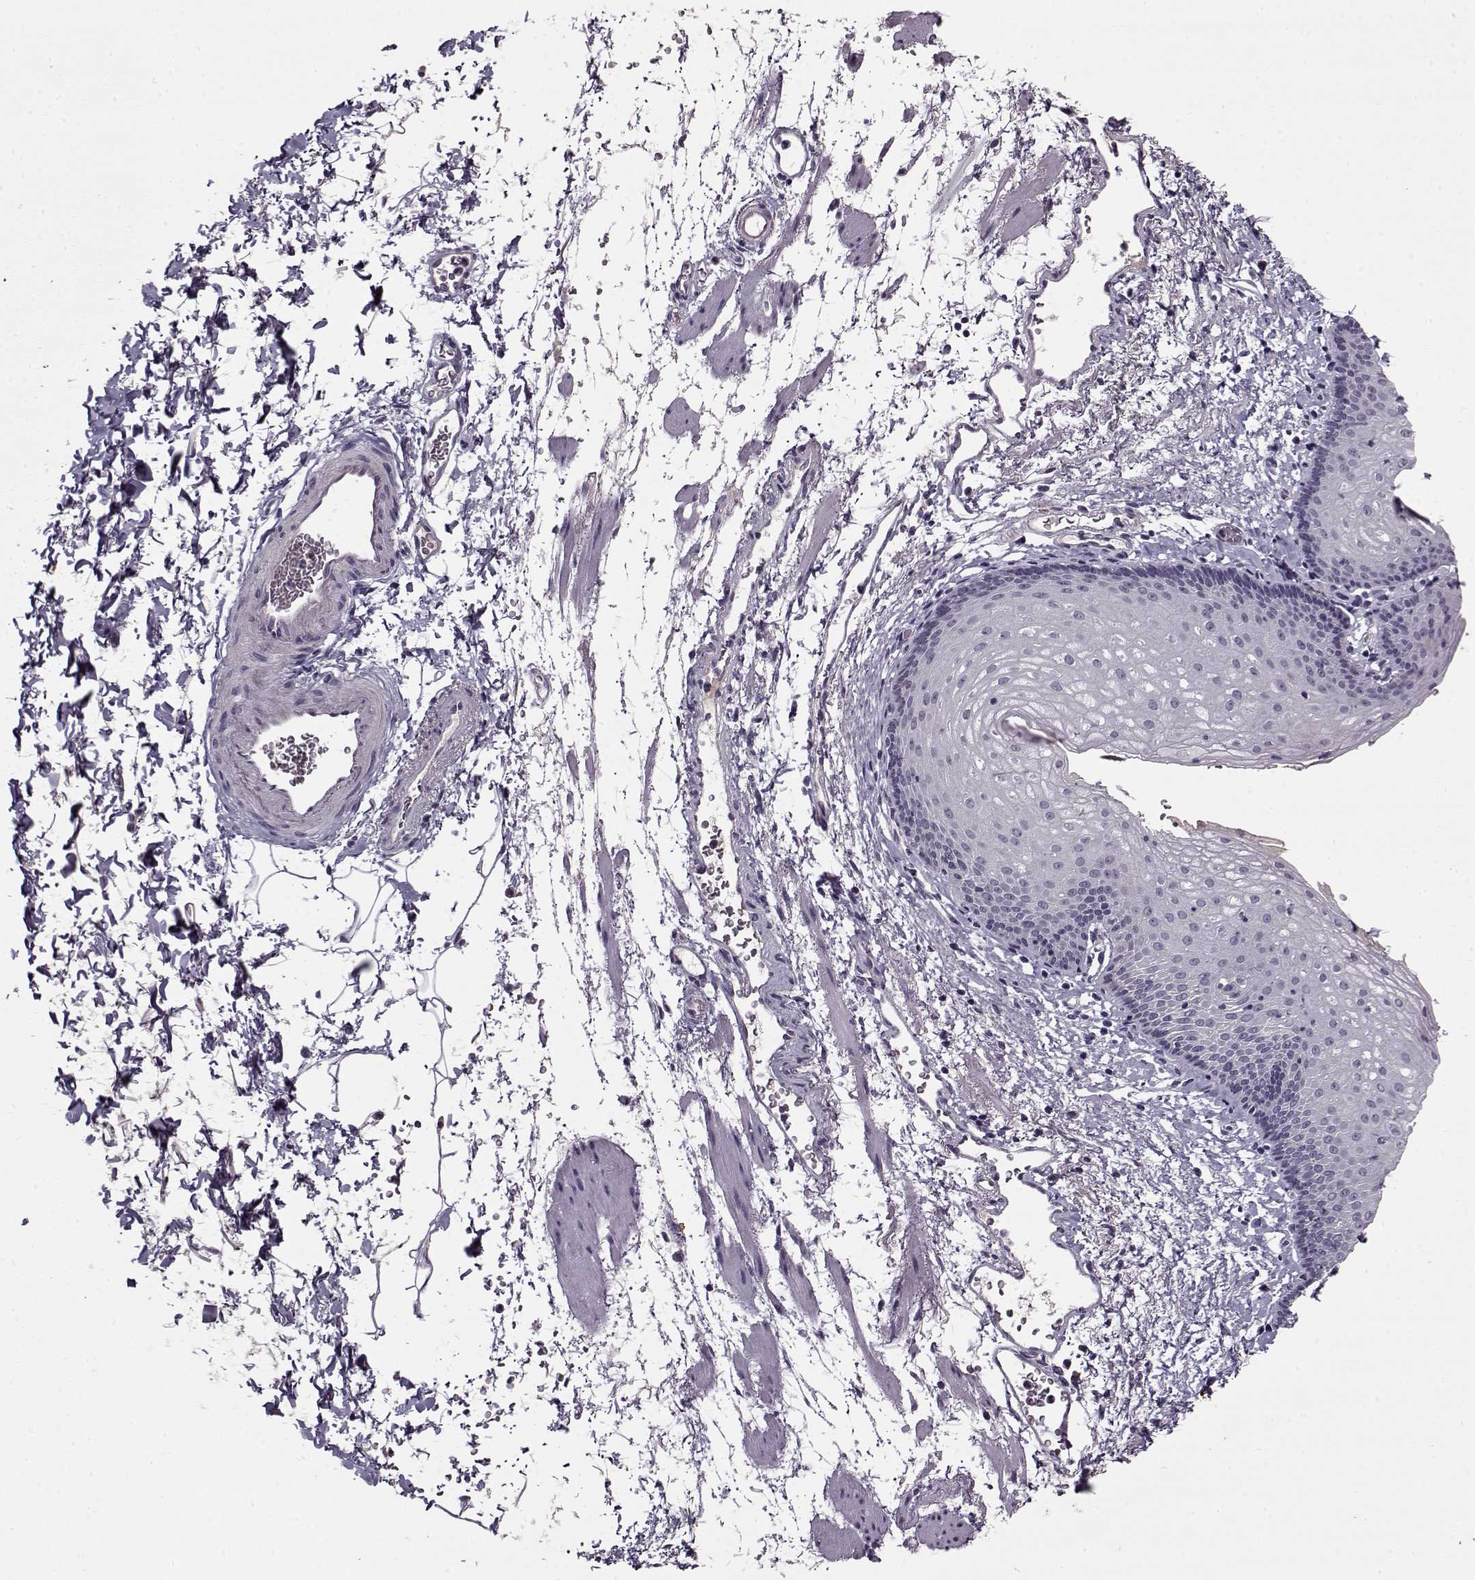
{"staining": {"intensity": "negative", "quantity": "none", "location": "none"}, "tissue": "esophagus", "cell_type": "Squamous epithelial cells", "image_type": "normal", "snomed": [{"axis": "morphology", "description": "Normal tissue, NOS"}, {"axis": "topography", "description": "Esophagus"}], "caption": "IHC micrograph of unremarkable esophagus stained for a protein (brown), which reveals no staining in squamous epithelial cells.", "gene": "KRT9", "patient": {"sex": "female", "age": 64}}